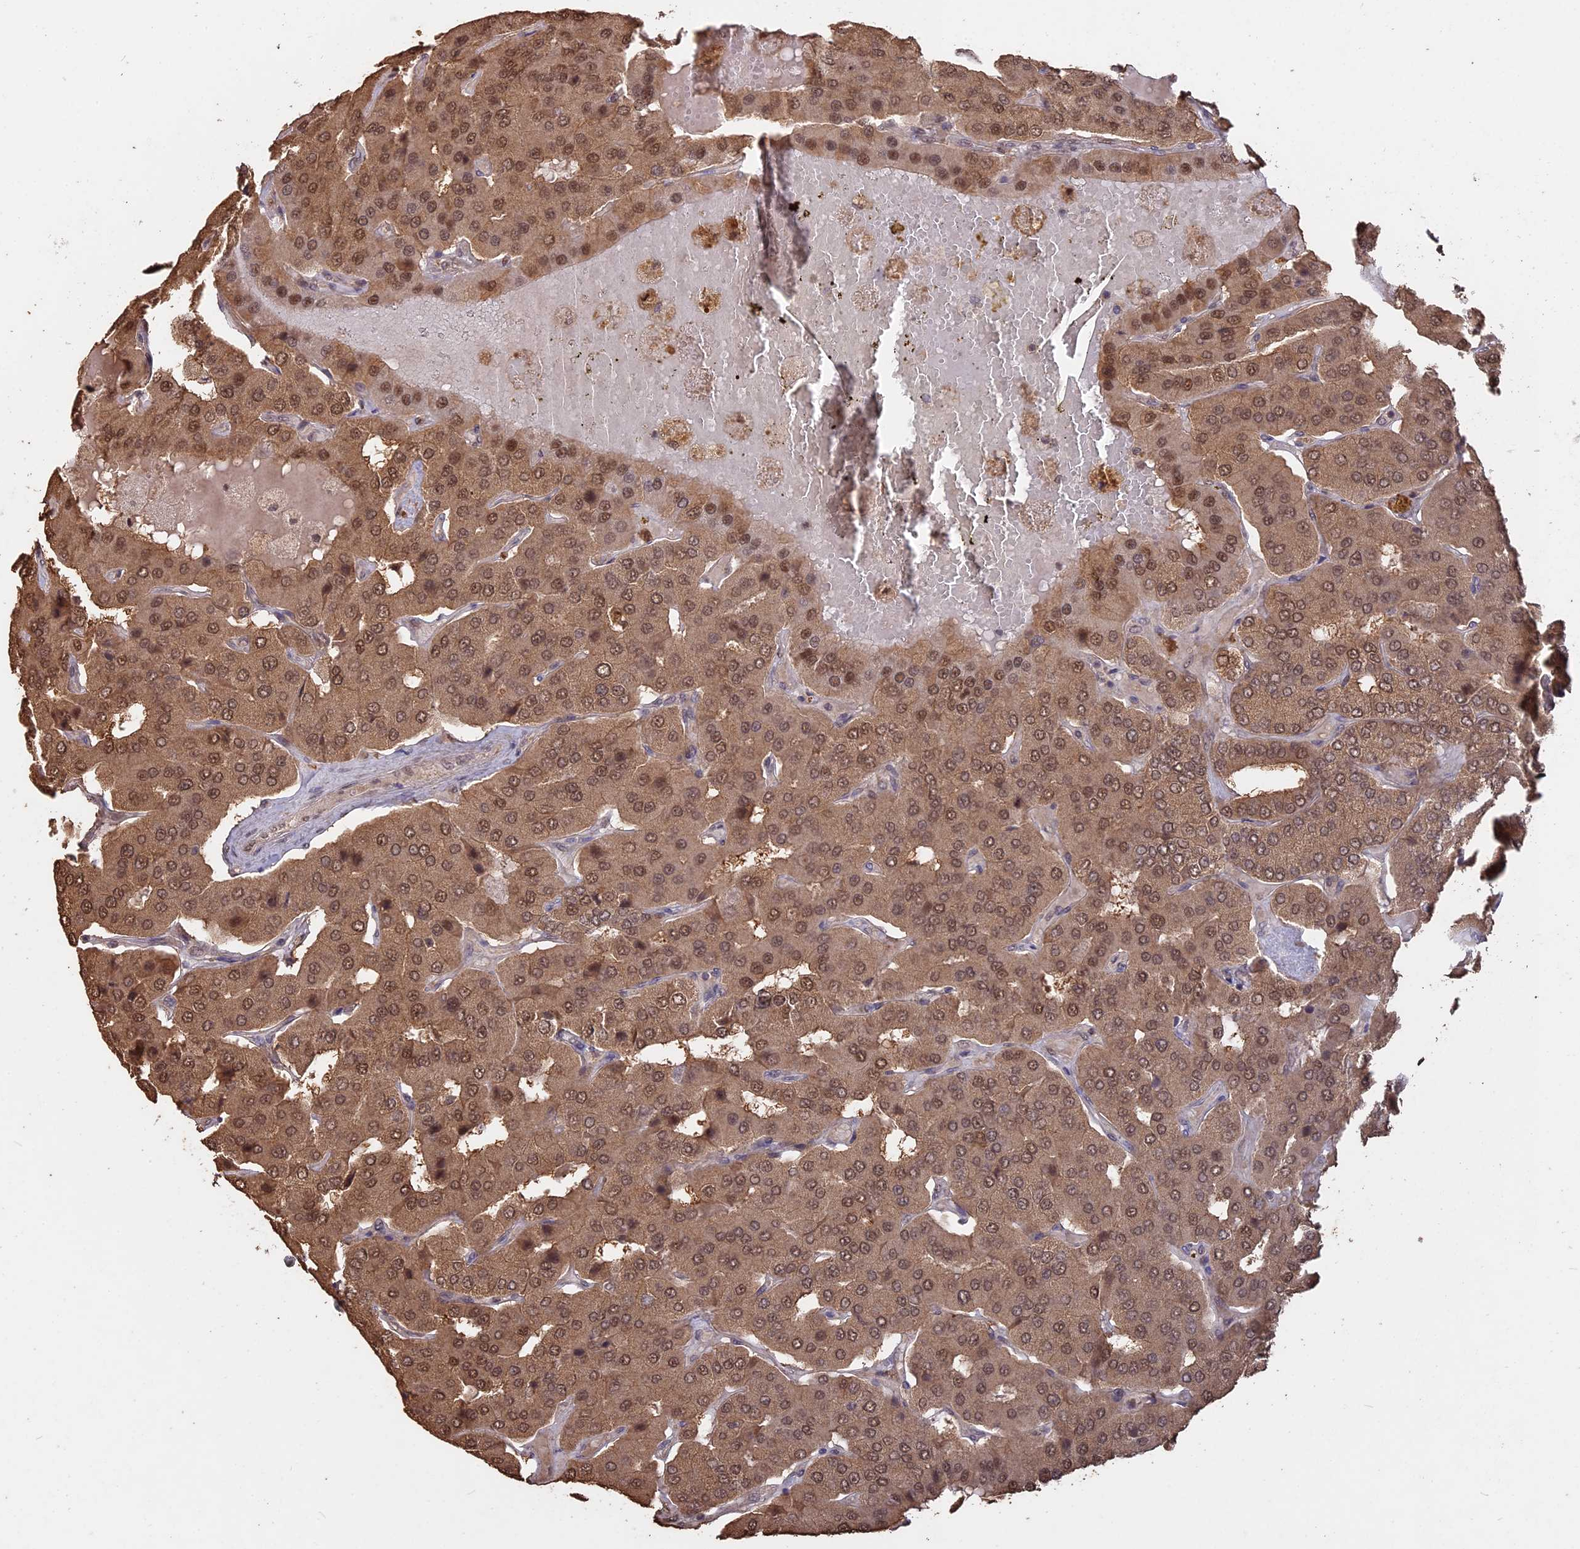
{"staining": {"intensity": "moderate", "quantity": ">75%", "location": "cytoplasmic/membranous,nuclear"}, "tissue": "parathyroid gland", "cell_type": "Glandular cells", "image_type": "normal", "snomed": [{"axis": "morphology", "description": "Normal tissue, NOS"}, {"axis": "morphology", "description": "Adenoma, NOS"}, {"axis": "topography", "description": "Parathyroid gland"}], "caption": "Parathyroid gland stained with DAB immunohistochemistry (IHC) shows medium levels of moderate cytoplasmic/membranous,nuclear positivity in about >75% of glandular cells.", "gene": "PSMC6", "patient": {"sex": "female", "age": 86}}